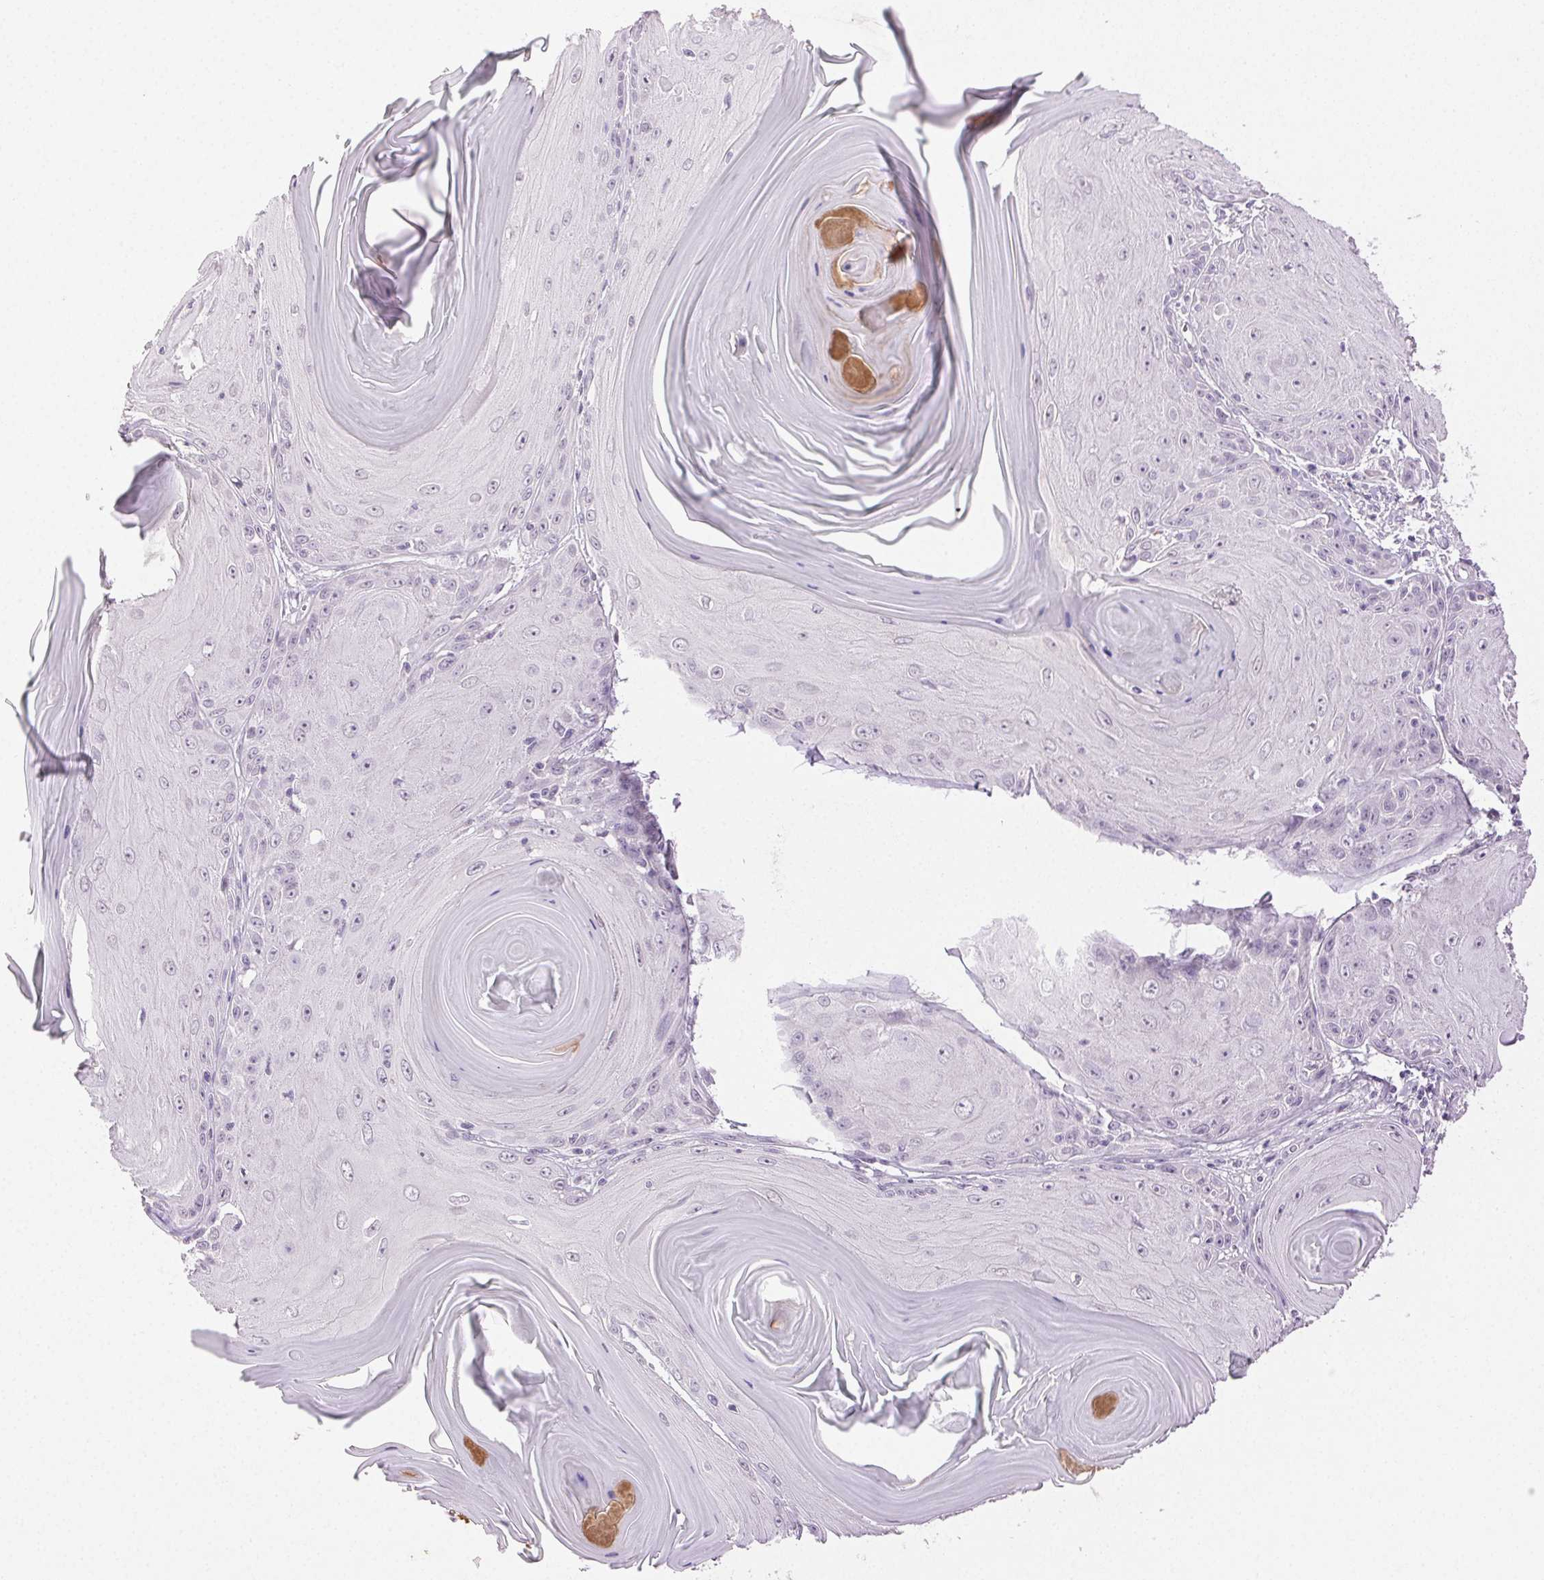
{"staining": {"intensity": "negative", "quantity": "none", "location": "none"}, "tissue": "skin cancer", "cell_type": "Tumor cells", "image_type": "cancer", "snomed": [{"axis": "morphology", "description": "Squamous cell carcinoma, NOS"}, {"axis": "topography", "description": "Skin"}, {"axis": "topography", "description": "Vulva"}], "caption": "High magnification brightfield microscopy of squamous cell carcinoma (skin) stained with DAB (3,3'-diaminobenzidine) (brown) and counterstained with hematoxylin (blue): tumor cells show no significant positivity. (DAB immunohistochemistry (IHC), high magnification).", "gene": "CLDN10", "patient": {"sex": "female", "age": 85}}